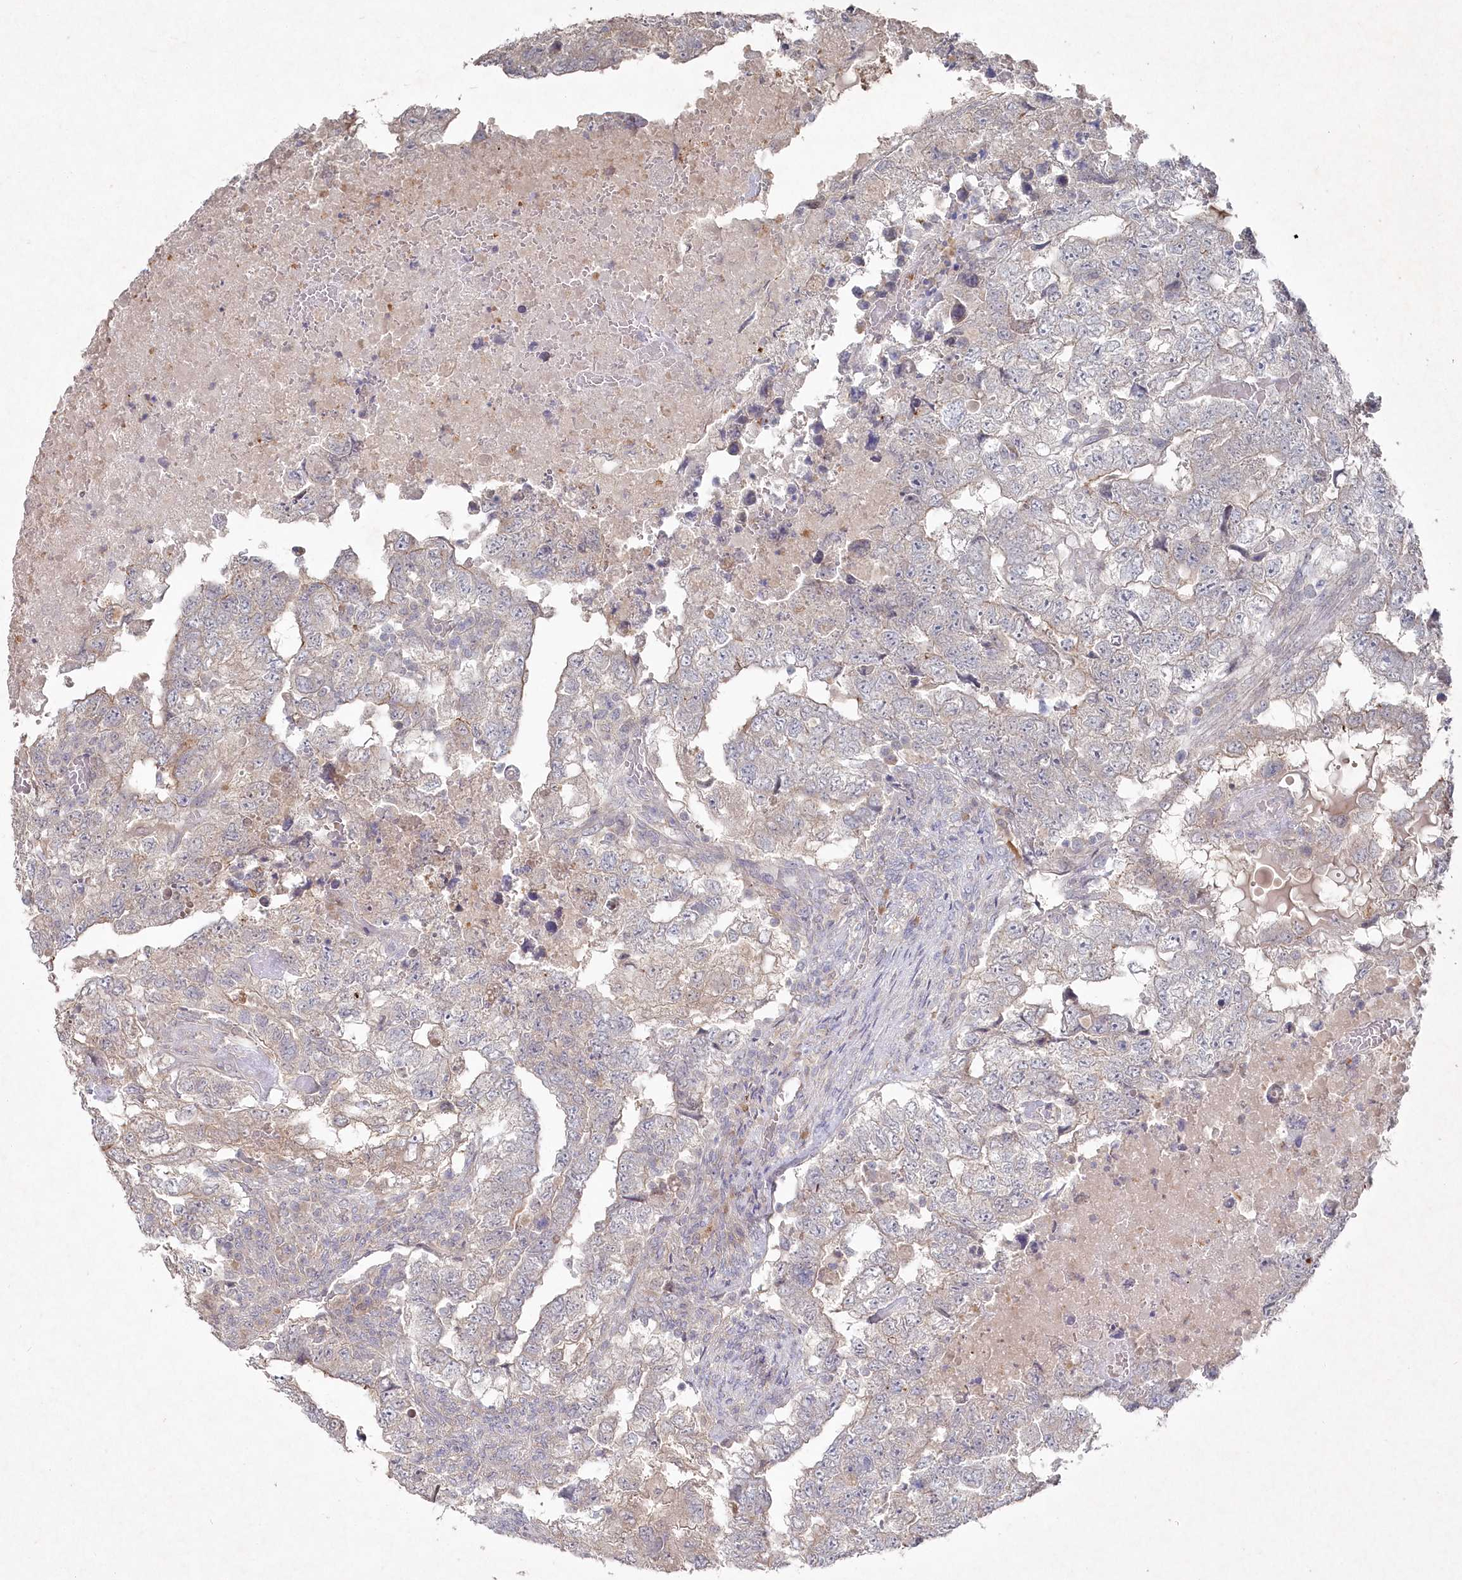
{"staining": {"intensity": "negative", "quantity": "none", "location": "none"}, "tissue": "testis cancer", "cell_type": "Tumor cells", "image_type": "cancer", "snomed": [{"axis": "morphology", "description": "Carcinoma, Embryonal, NOS"}, {"axis": "topography", "description": "Testis"}], "caption": "A histopathology image of testis cancer stained for a protein shows no brown staining in tumor cells.", "gene": "TGFBRAP1", "patient": {"sex": "male", "age": 36}}